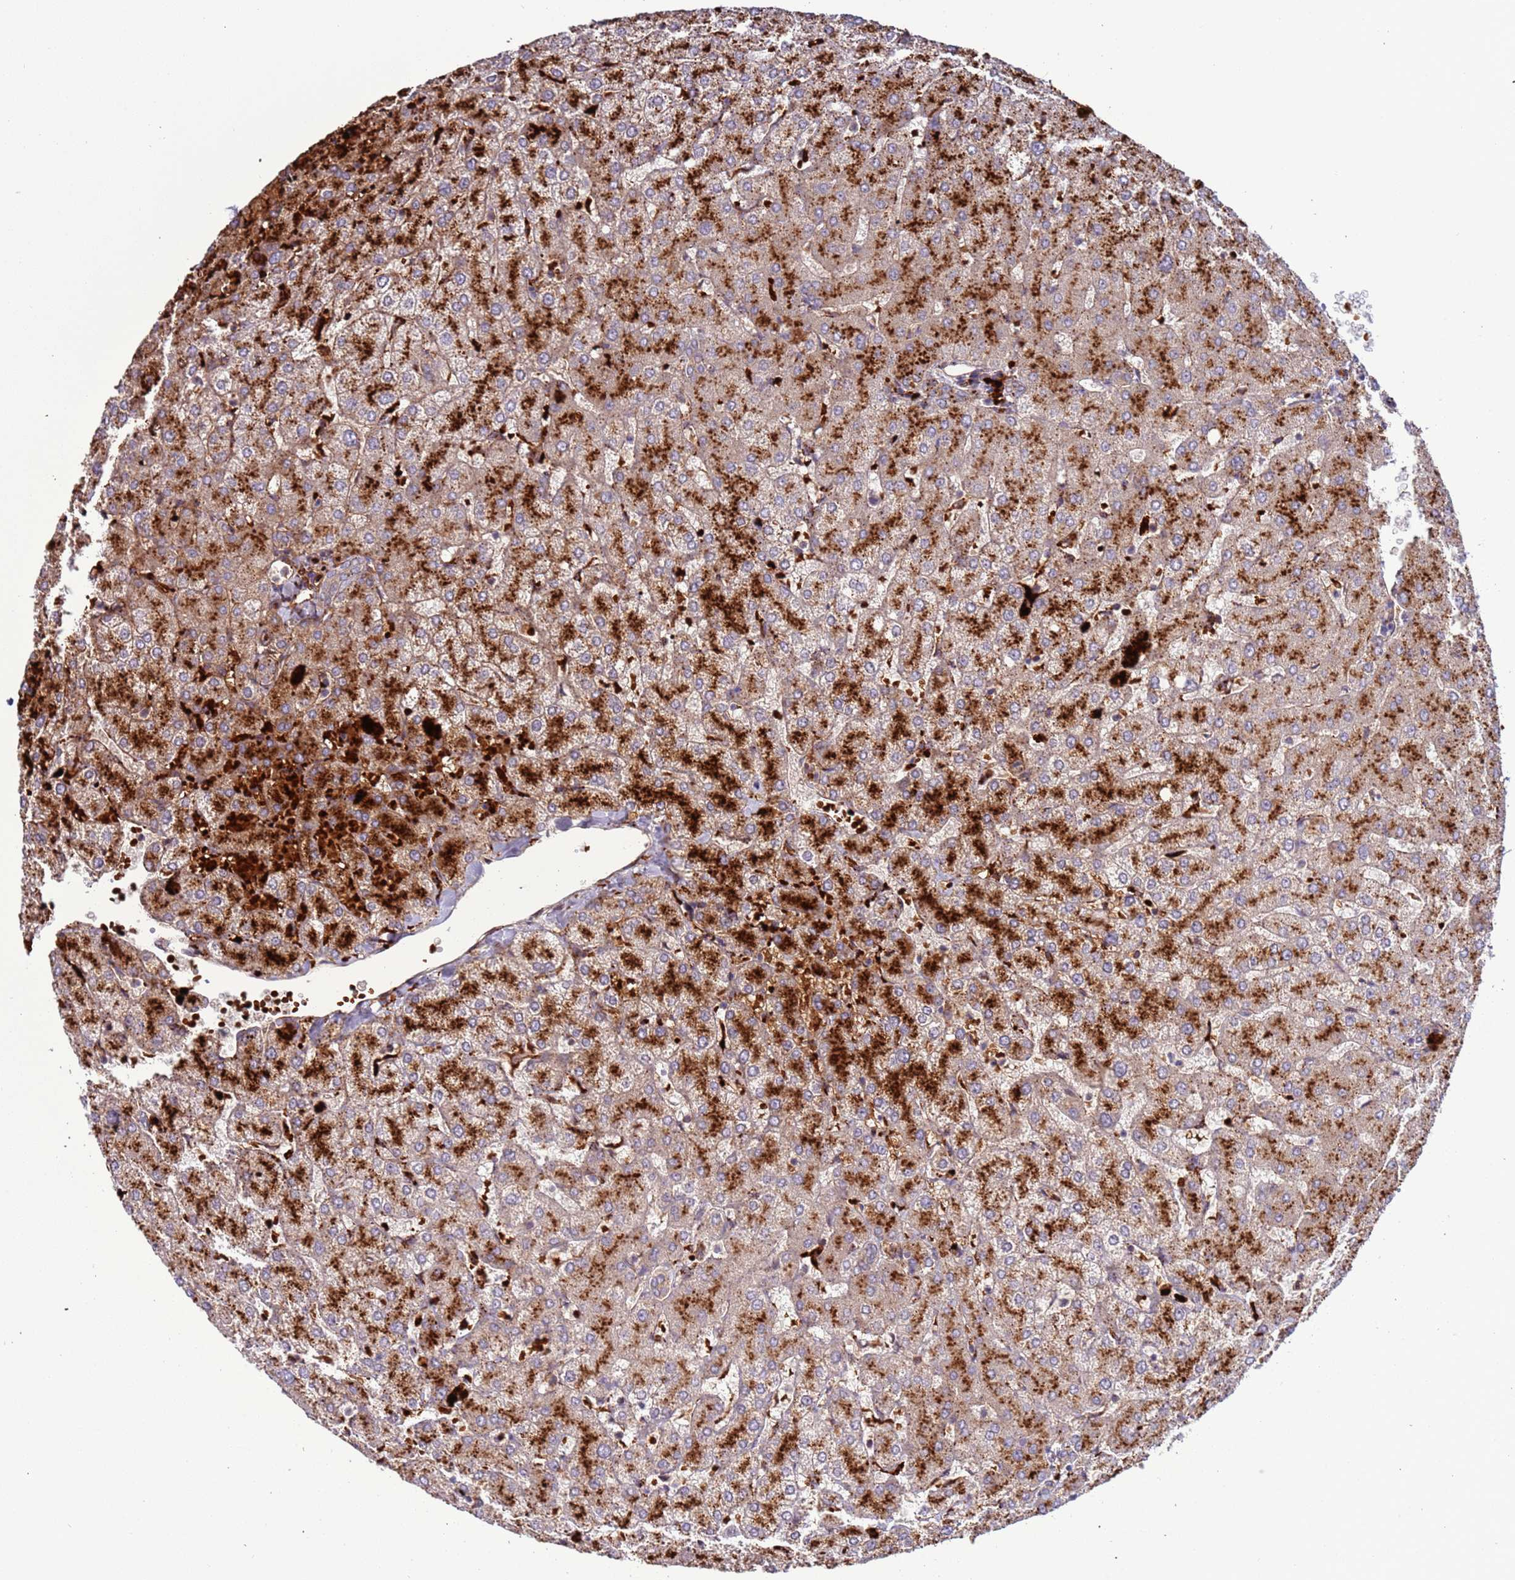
{"staining": {"intensity": "weak", "quantity": ">75%", "location": "cytoplasmic/membranous"}, "tissue": "liver", "cell_type": "Cholangiocytes", "image_type": "normal", "snomed": [{"axis": "morphology", "description": "Normal tissue, NOS"}, {"axis": "topography", "description": "Liver"}], "caption": "Immunohistochemistry of benign human liver demonstrates low levels of weak cytoplasmic/membranous expression in about >75% of cholangiocytes.", "gene": "VPS36", "patient": {"sex": "female", "age": 54}}